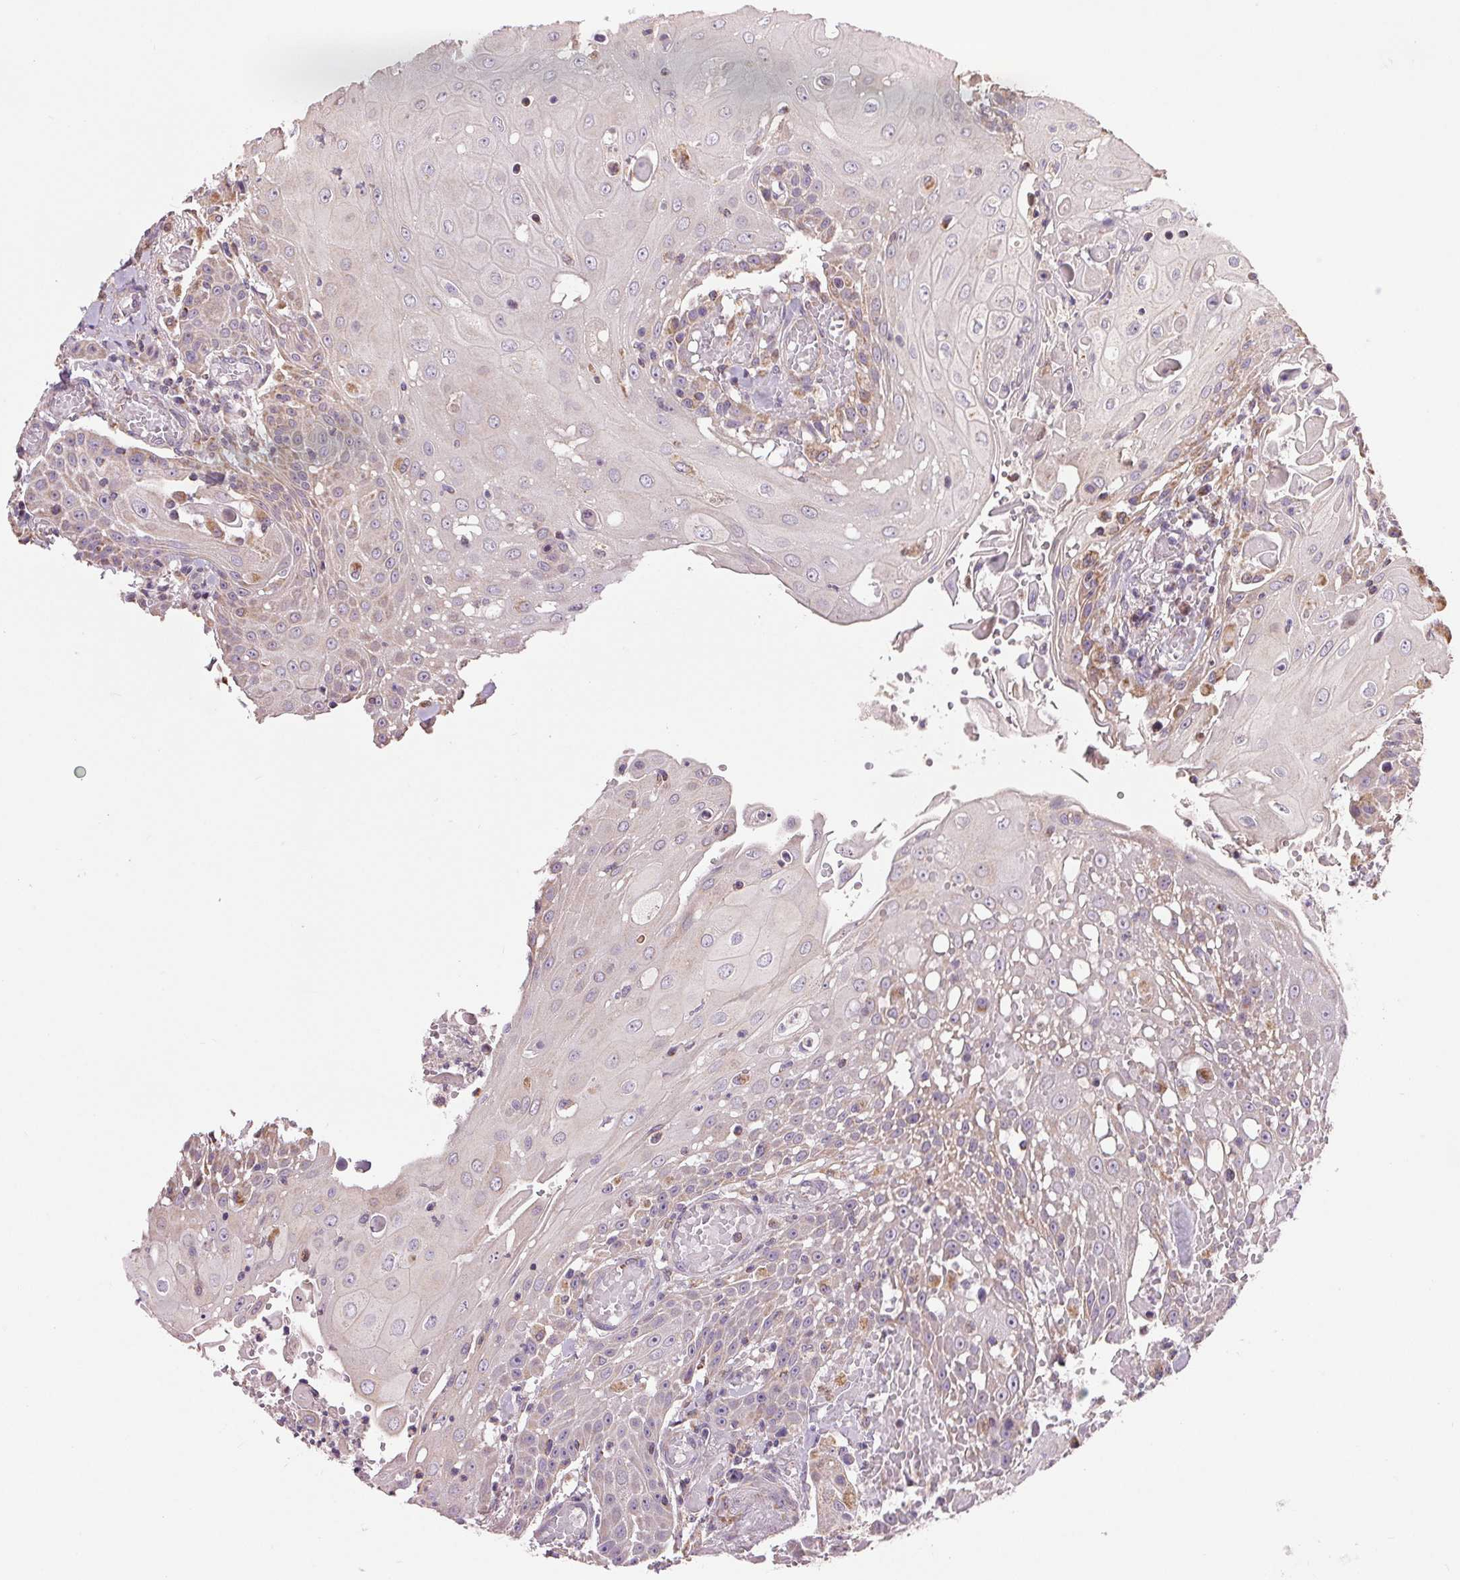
{"staining": {"intensity": "weak", "quantity": "<25%", "location": "cytoplasmic/membranous"}, "tissue": "head and neck cancer", "cell_type": "Tumor cells", "image_type": "cancer", "snomed": [{"axis": "morphology", "description": "Normal tissue, NOS"}, {"axis": "morphology", "description": "Squamous cell carcinoma, NOS"}, {"axis": "topography", "description": "Oral tissue"}, {"axis": "topography", "description": "Head-Neck"}], "caption": "Immunohistochemistry (IHC) micrograph of squamous cell carcinoma (head and neck) stained for a protein (brown), which exhibits no staining in tumor cells.", "gene": "DGUOK", "patient": {"sex": "female", "age": 55}}